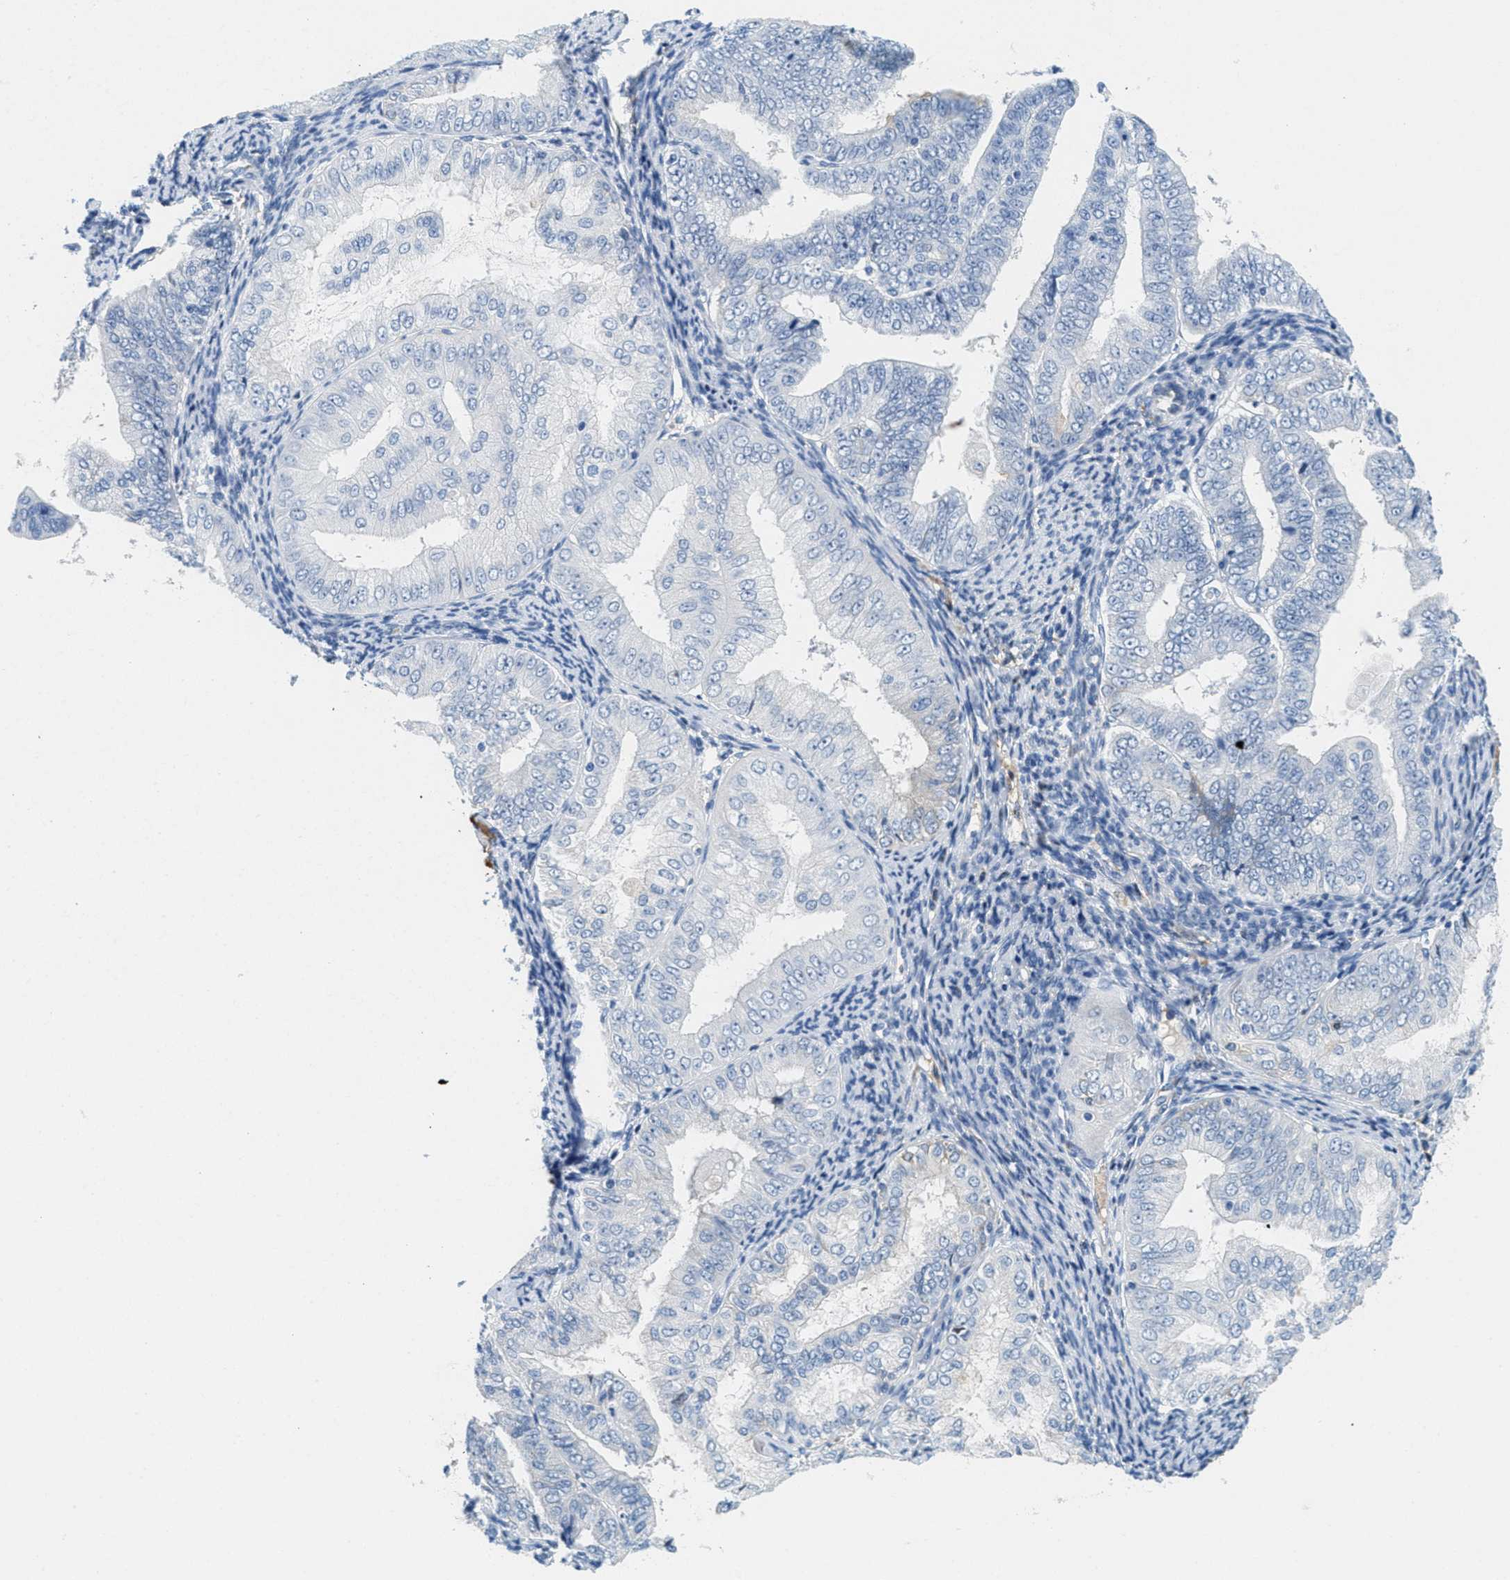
{"staining": {"intensity": "negative", "quantity": "none", "location": "none"}, "tissue": "endometrial cancer", "cell_type": "Tumor cells", "image_type": "cancer", "snomed": [{"axis": "morphology", "description": "Adenocarcinoma, NOS"}, {"axis": "topography", "description": "Endometrium"}], "caption": "Endometrial adenocarcinoma was stained to show a protein in brown. There is no significant staining in tumor cells.", "gene": "SERPINA1", "patient": {"sex": "female", "age": 63}}